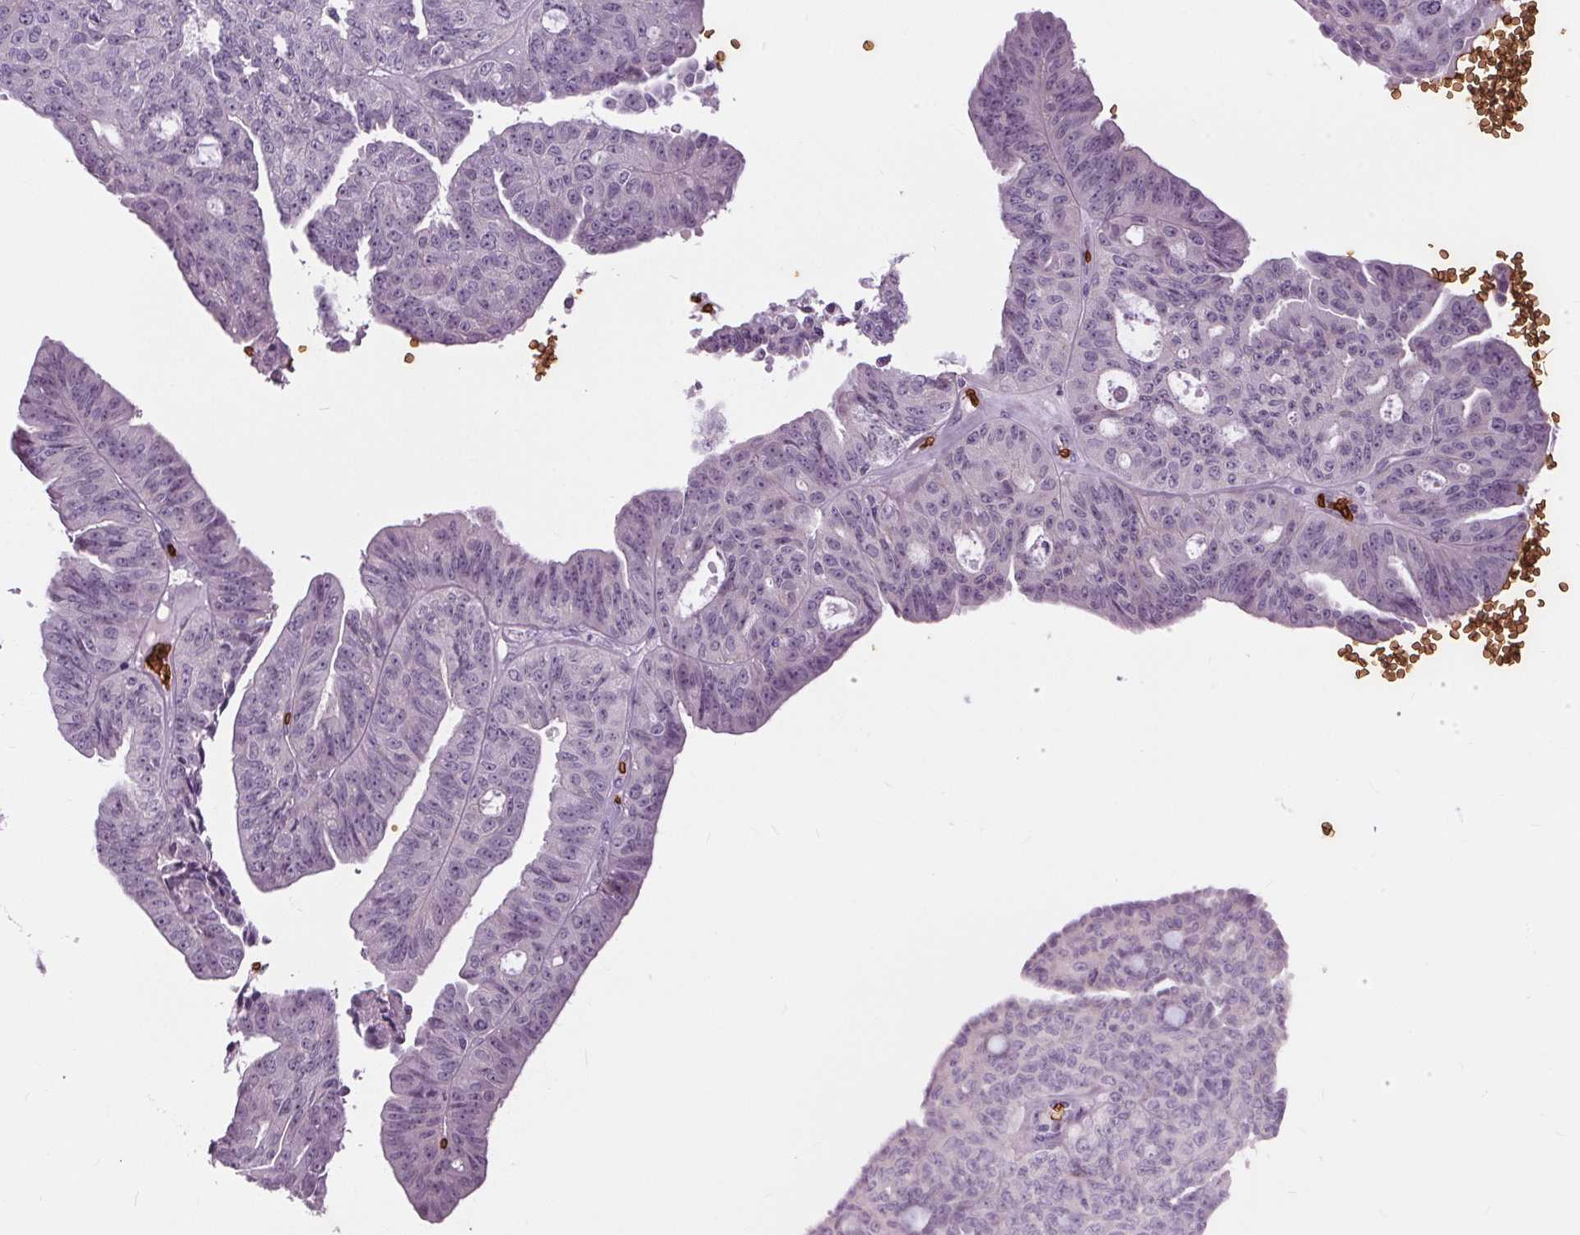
{"staining": {"intensity": "negative", "quantity": "none", "location": "none"}, "tissue": "ovarian cancer", "cell_type": "Tumor cells", "image_type": "cancer", "snomed": [{"axis": "morphology", "description": "Cystadenocarcinoma, serous, NOS"}, {"axis": "topography", "description": "Ovary"}], "caption": "A photomicrograph of serous cystadenocarcinoma (ovarian) stained for a protein shows no brown staining in tumor cells.", "gene": "SLC4A1", "patient": {"sex": "female", "age": 71}}